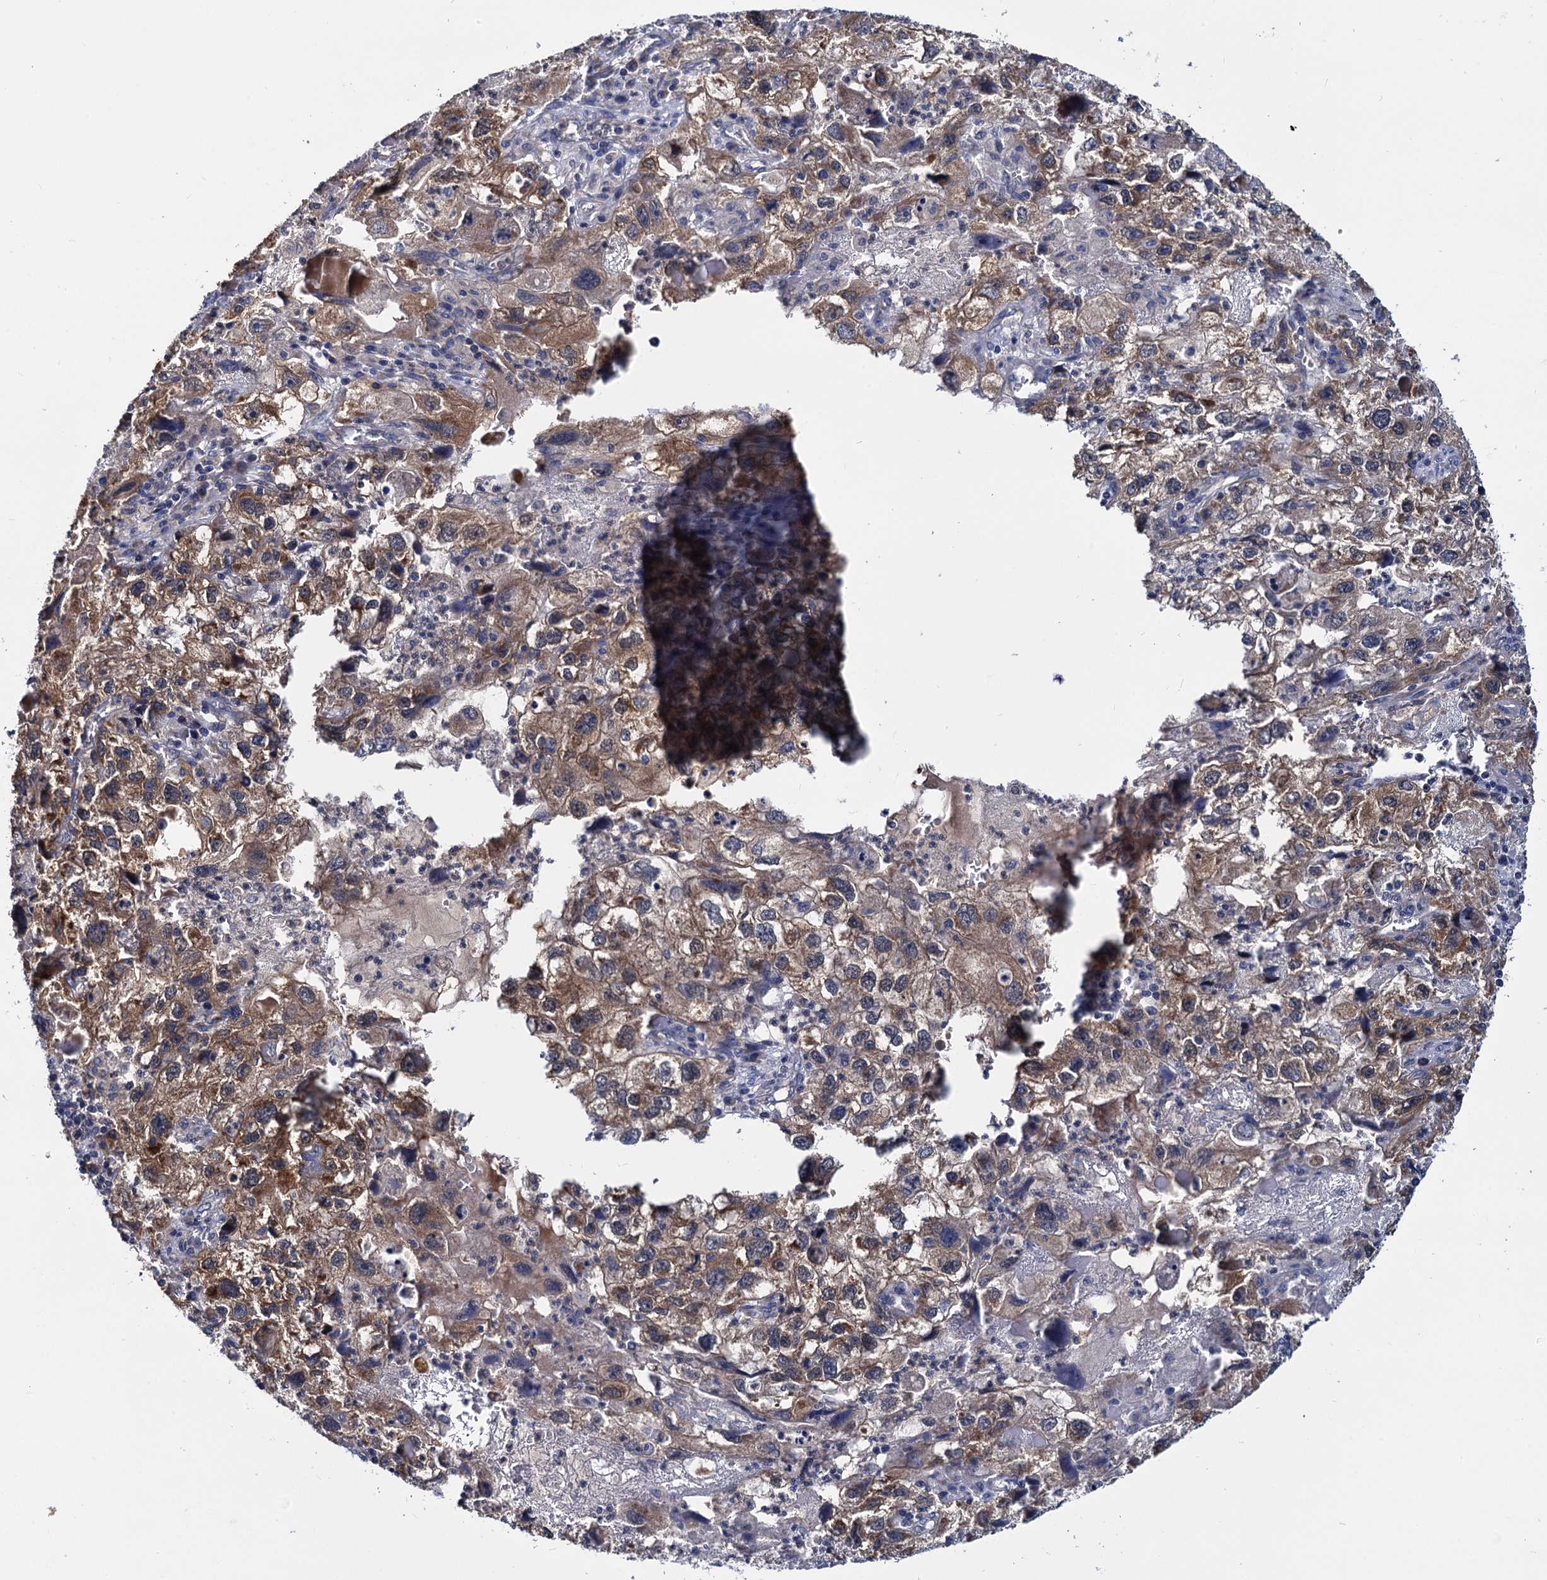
{"staining": {"intensity": "weak", "quantity": ">75%", "location": "cytoplasmic/membranous"}, "tissue": "endometrial cancer", "cell_type": "Tumor cells", "image_type": "cancer", "snomed": [{"axis": "morphology", "description": "Adenocarcinoma, NOS"}, {"axis": "topography", "description": "Endometrium"}], "caption": "This is an image of immunohistochemistry staining of endometrial cancer (adenocarcinoma), which shows weak positivity in the cytoplasmic/membranous of tumor cells.", "gene": "CEP192", "patient": {"sex": "female", "age": 49}}